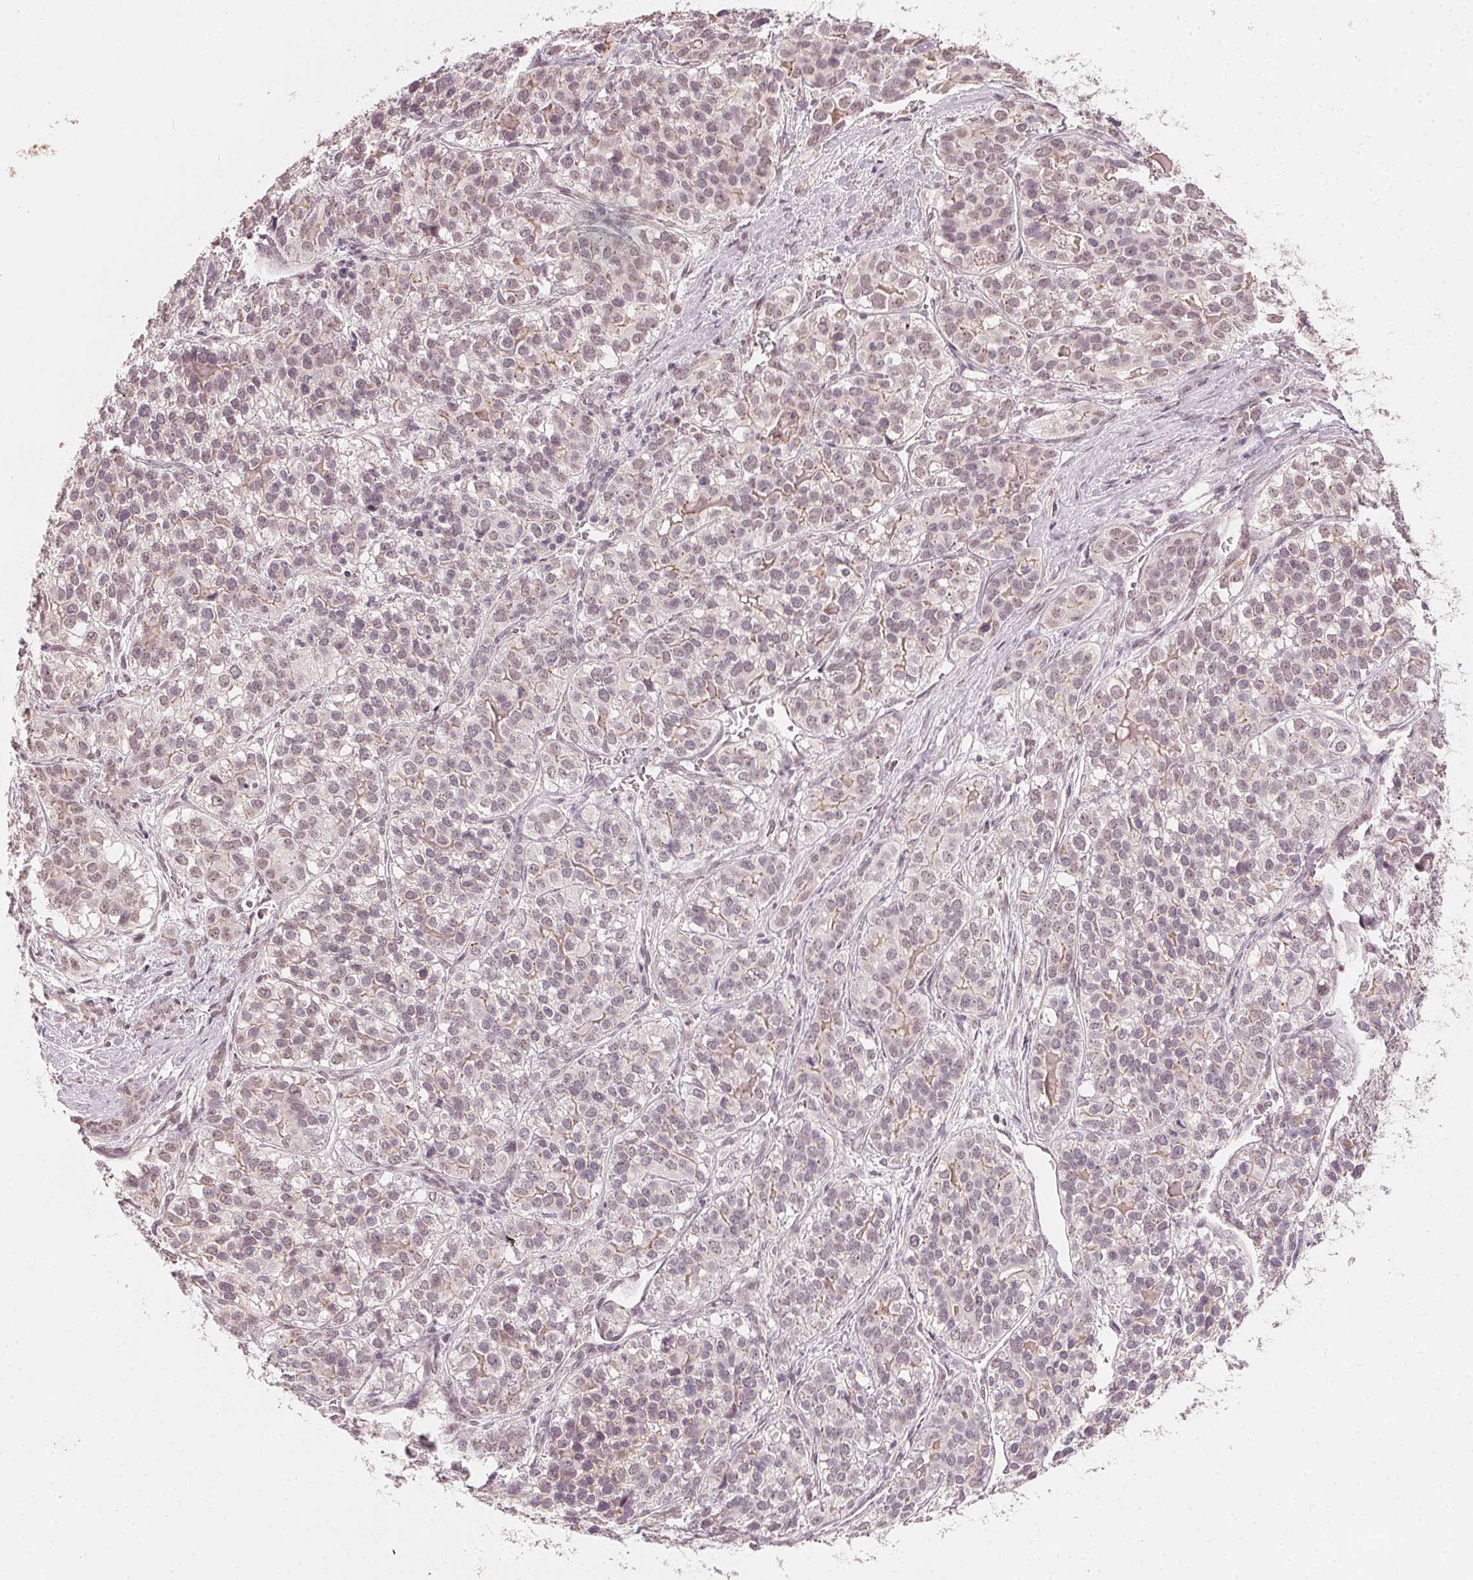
{"staining": {"intensity": "weak", "quantity": "25%-75%", "location": "nuclear"}, "tissue": "liver cancer", "cell_type": "Tumor cells", "image_type": "cancer", "snomed": [{"axis": "morphology", "description": "Cholangiocarcinoma"}, {"axis": "topography", "description": "Liver"}], "caption": "This image exhibits immunohistochemistry (IHC) staining of liver cancer (cholangiocarcinoma), with low weak nuclear positivity in about 25%-75% of tumor cells.", "gene": "TUB", "patient": {"sex": "male", "age": 56}}